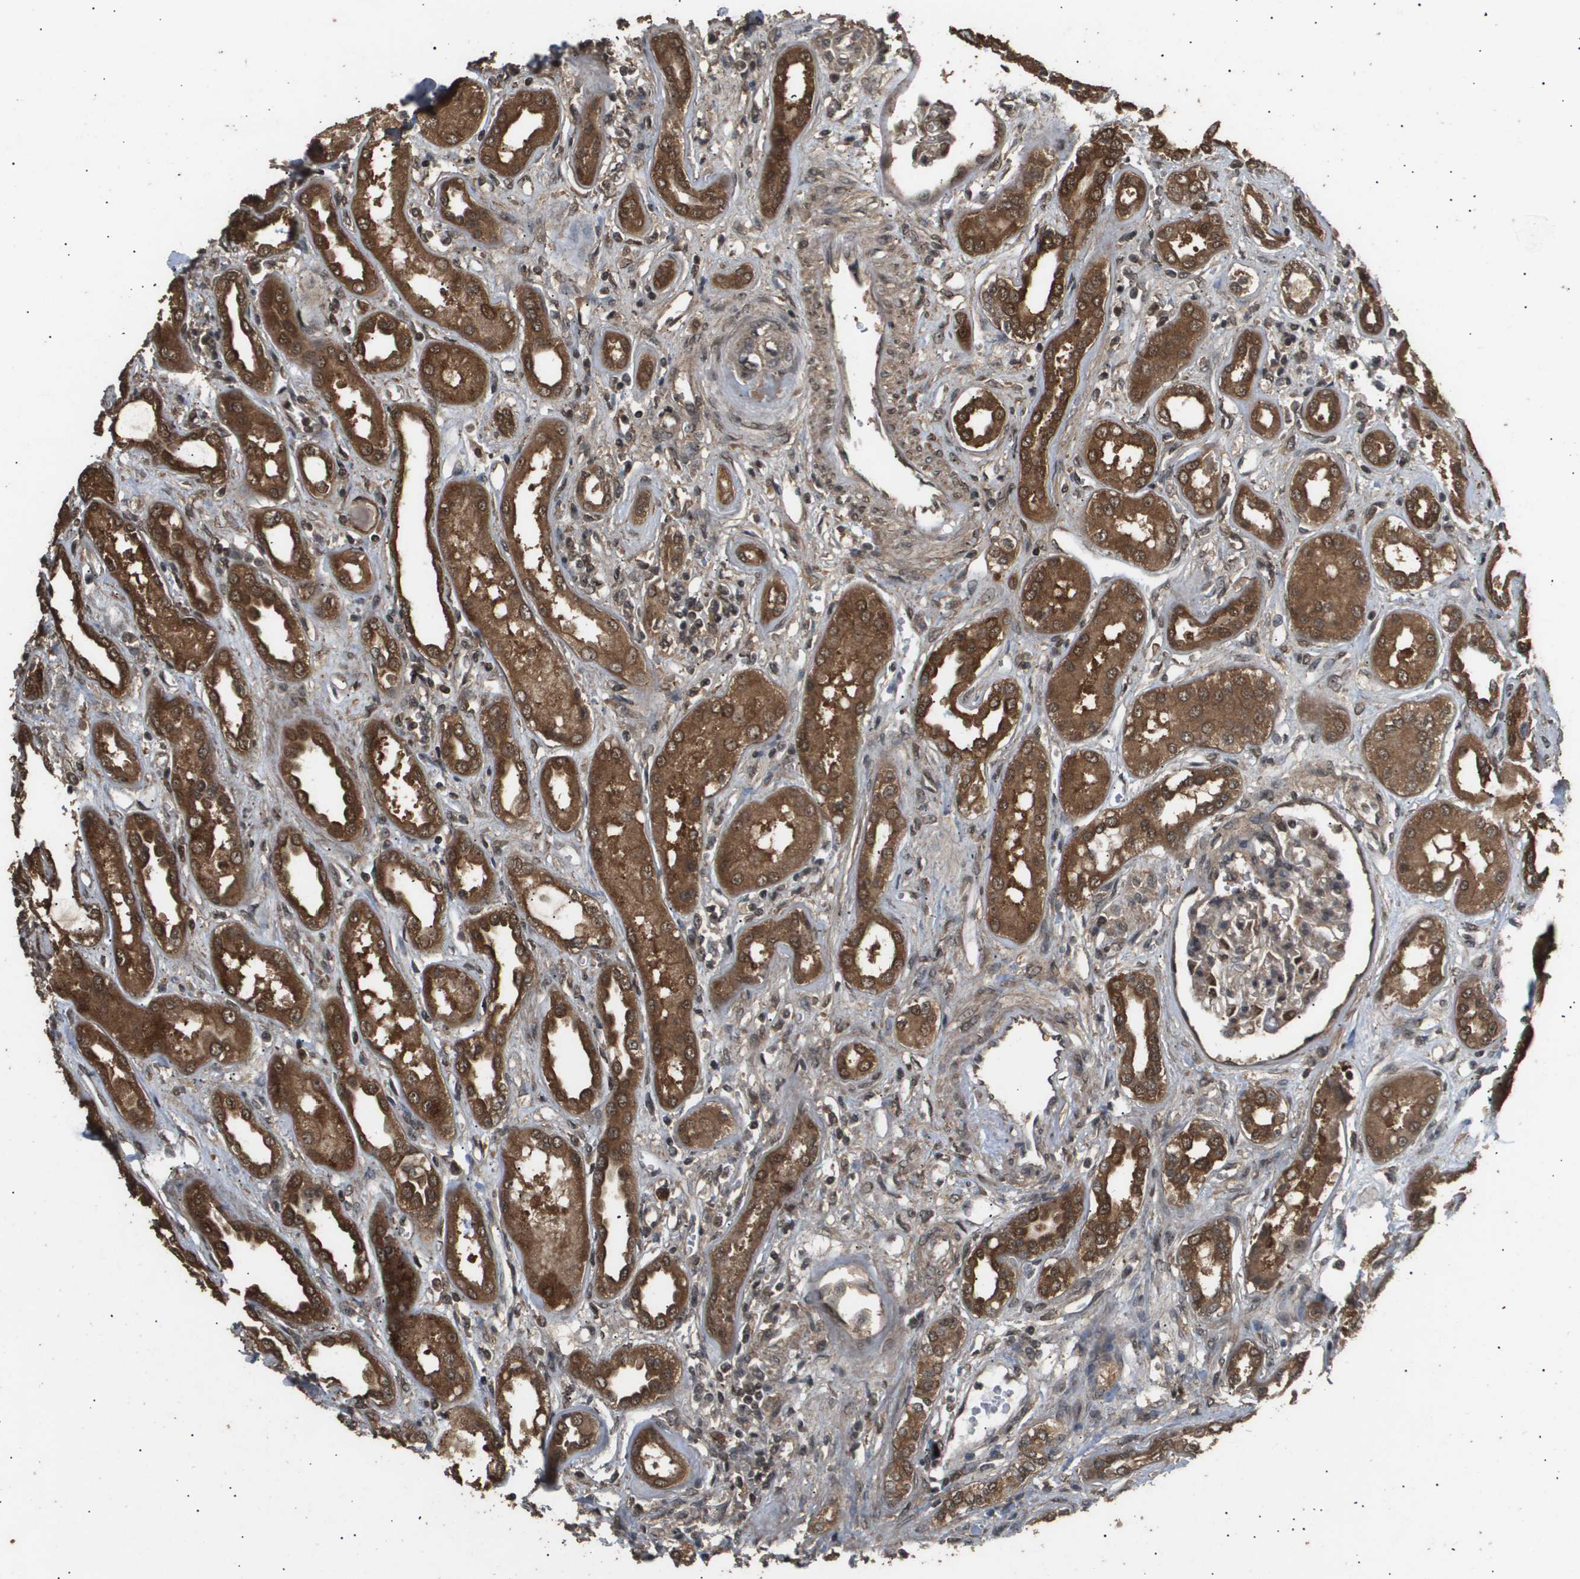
{"staining": {"intensity": "strong", "quantity": "<25%", "location": "nuclear"}, "tissue": "kidney", "cell_type": "Cells in glomeruli", "image_type": "normal", "snomed": [{"axis": "morphology", "description": "Normal tissue, NOS"}, {"axis": "topography", "description": "Kidney"}], "caption": "Immunohistochemical staining of unremarkable kidney exhibits medium levels of strong nuclear staining in about <25% of cells in glomeruli. The staining was performed using DAB (3,3'-diaminobenzidine), with brown indicating positive protein expression. Nuclei are stained blue with hematoxylin.", "gene": "ING1", "patient": {"sex": "male", "age": 28}}